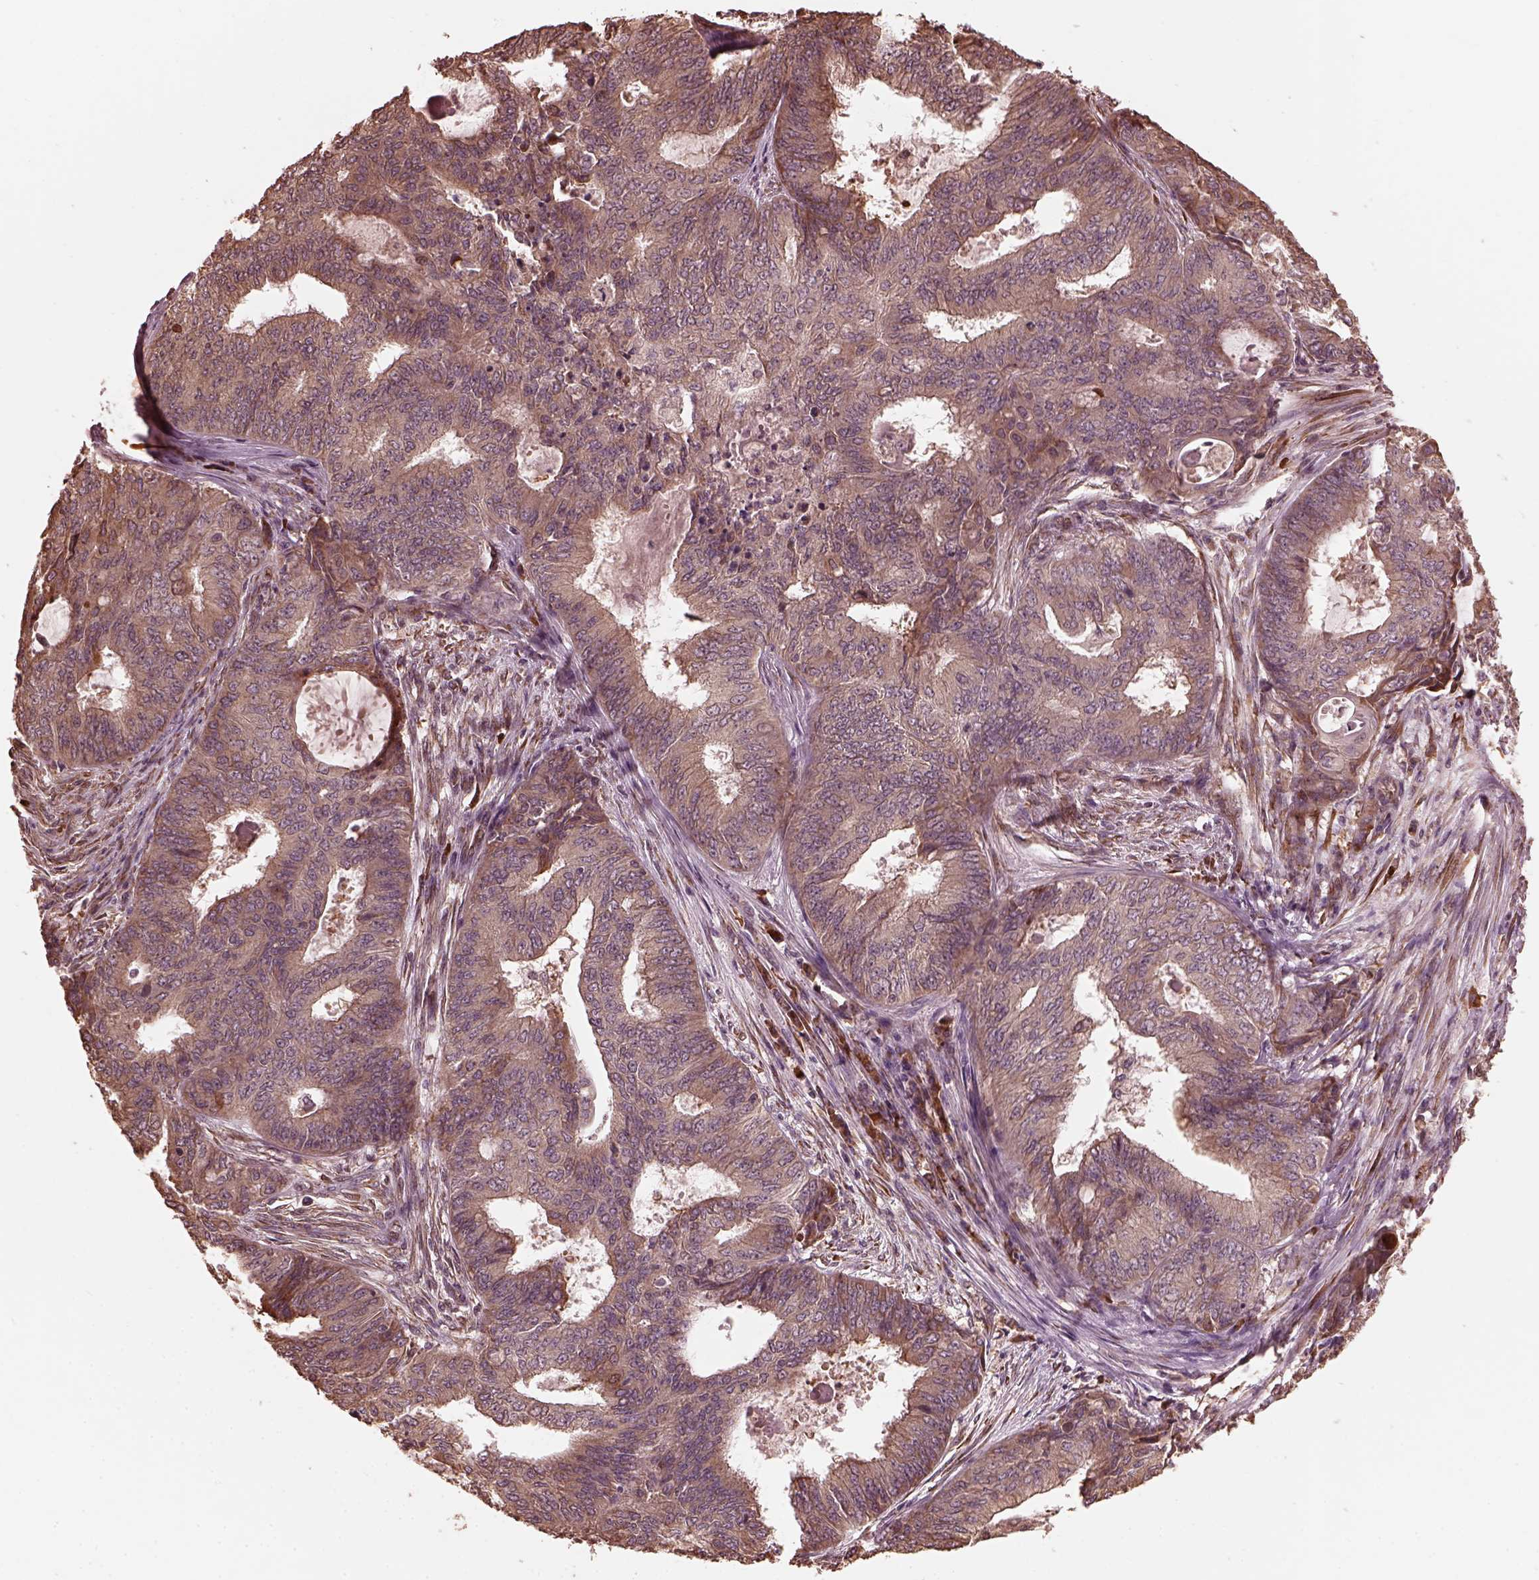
{"staining": {"intensity": "weak", "quantity": ">75%", "location": "cytoplasmic/membranous"}, "tissue": "endometrial cancer", "cell_type": "Tumor cells", "image_type": "cancer", "snomed": [{"axis": "morphology", "description": "Adenocarcinoma, NOS"}, {"axis": "topography", "description": "Endometrium"}], "caption": "Human adenocarcinoma (endometrial) stained for a protein (brown) shows weak cytoplasmic/membranous positive positivity in about >75% of tumor cells.", "gene": "ZNF292", "patient": {"sex": "female", "age": 62}}